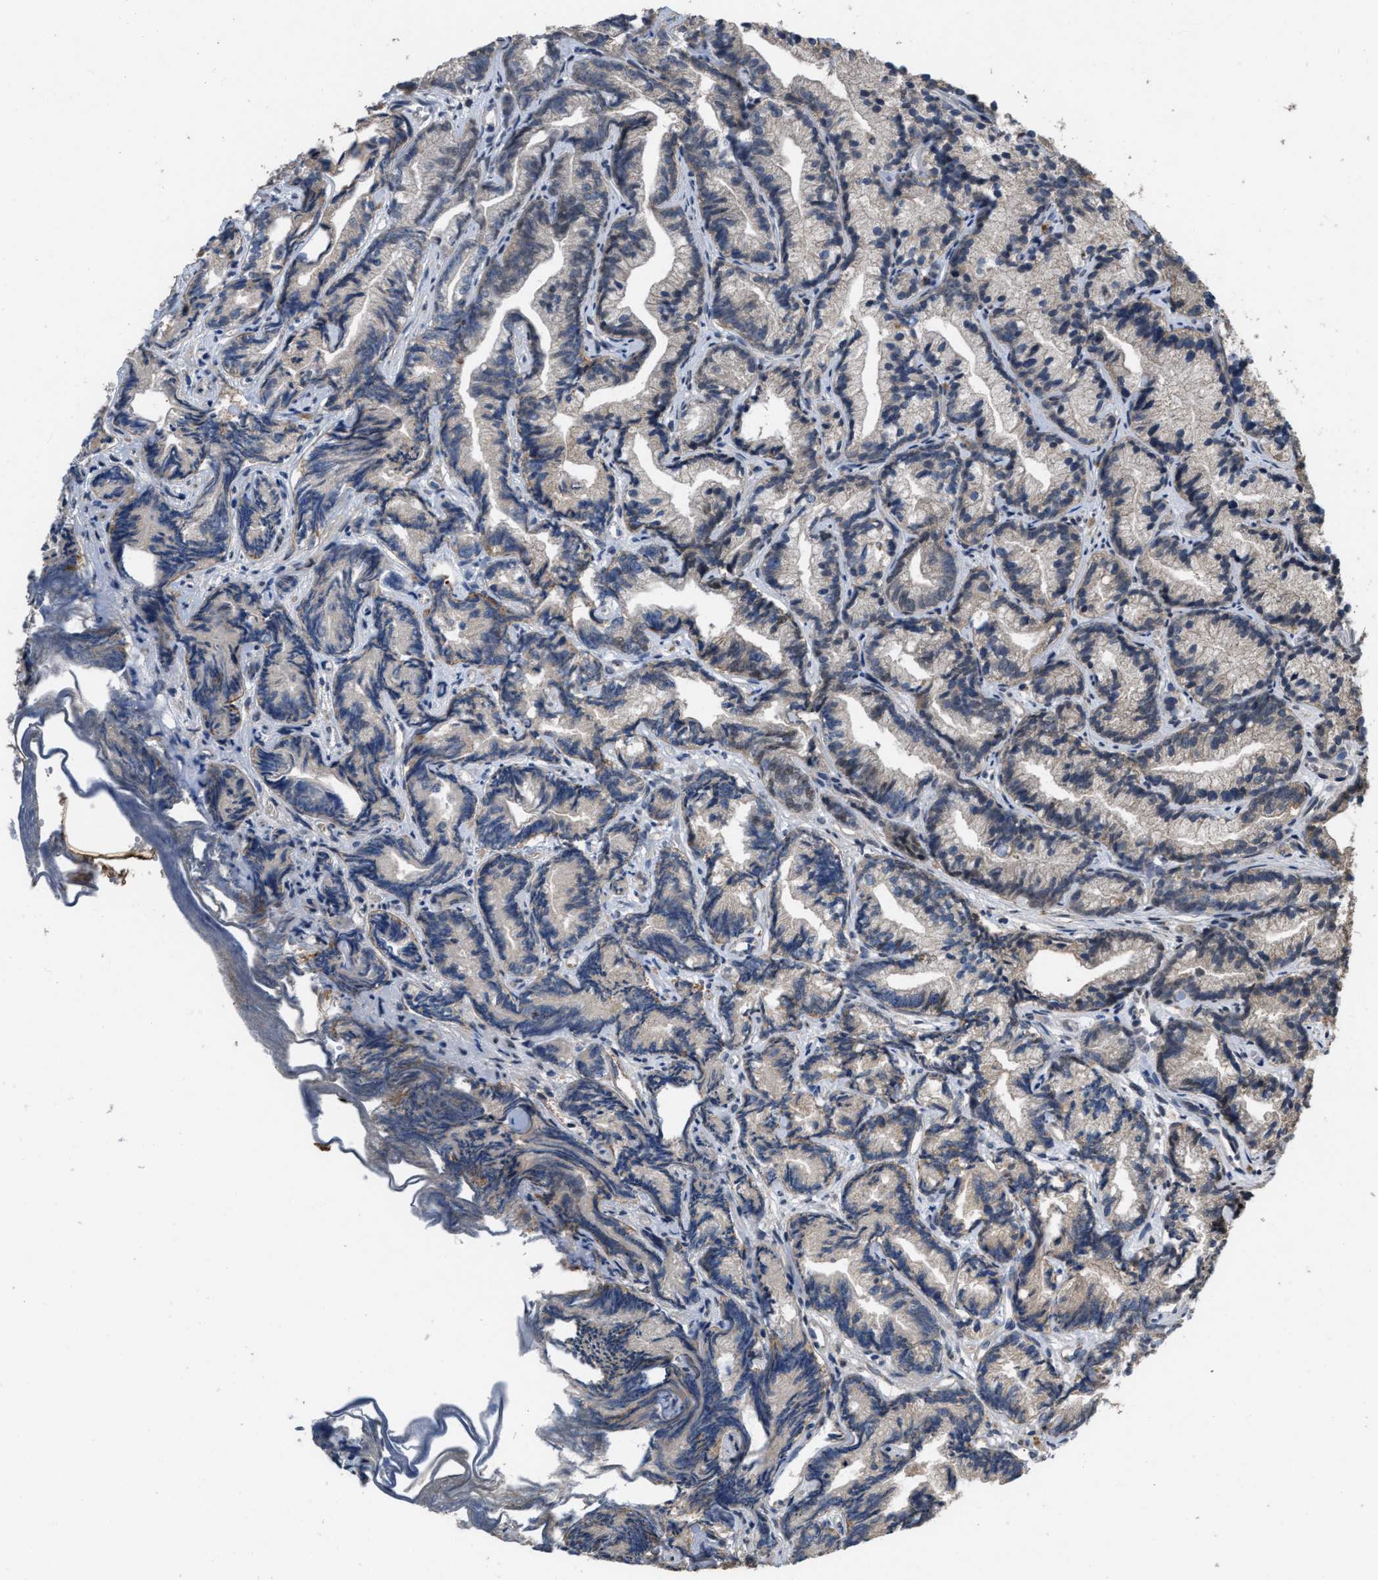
{"staining": {"intensity": "moderate", "quantity": ">75%", "location": "cytoplasmic/membranous"}, "tissue": "prostate cancer", "cell_type": "Tumor cells", "image_type": "cancer", "snomed": [{"axis": "morphology", "description": "Adenocarcinoma, Low grade"}, {"axis": "topography", "description": "Prostate"}], "caption": "IHC (DAB (3,3'-diaminobenzidine)) staining of human low-grade adenocarcinoma (prostate) reveals moderate cytoplasmic/membranous protein expression in approximately >75% of tumor cells.", "gene": "UTRN", "patient": {"sex": "male", "age": 89}}